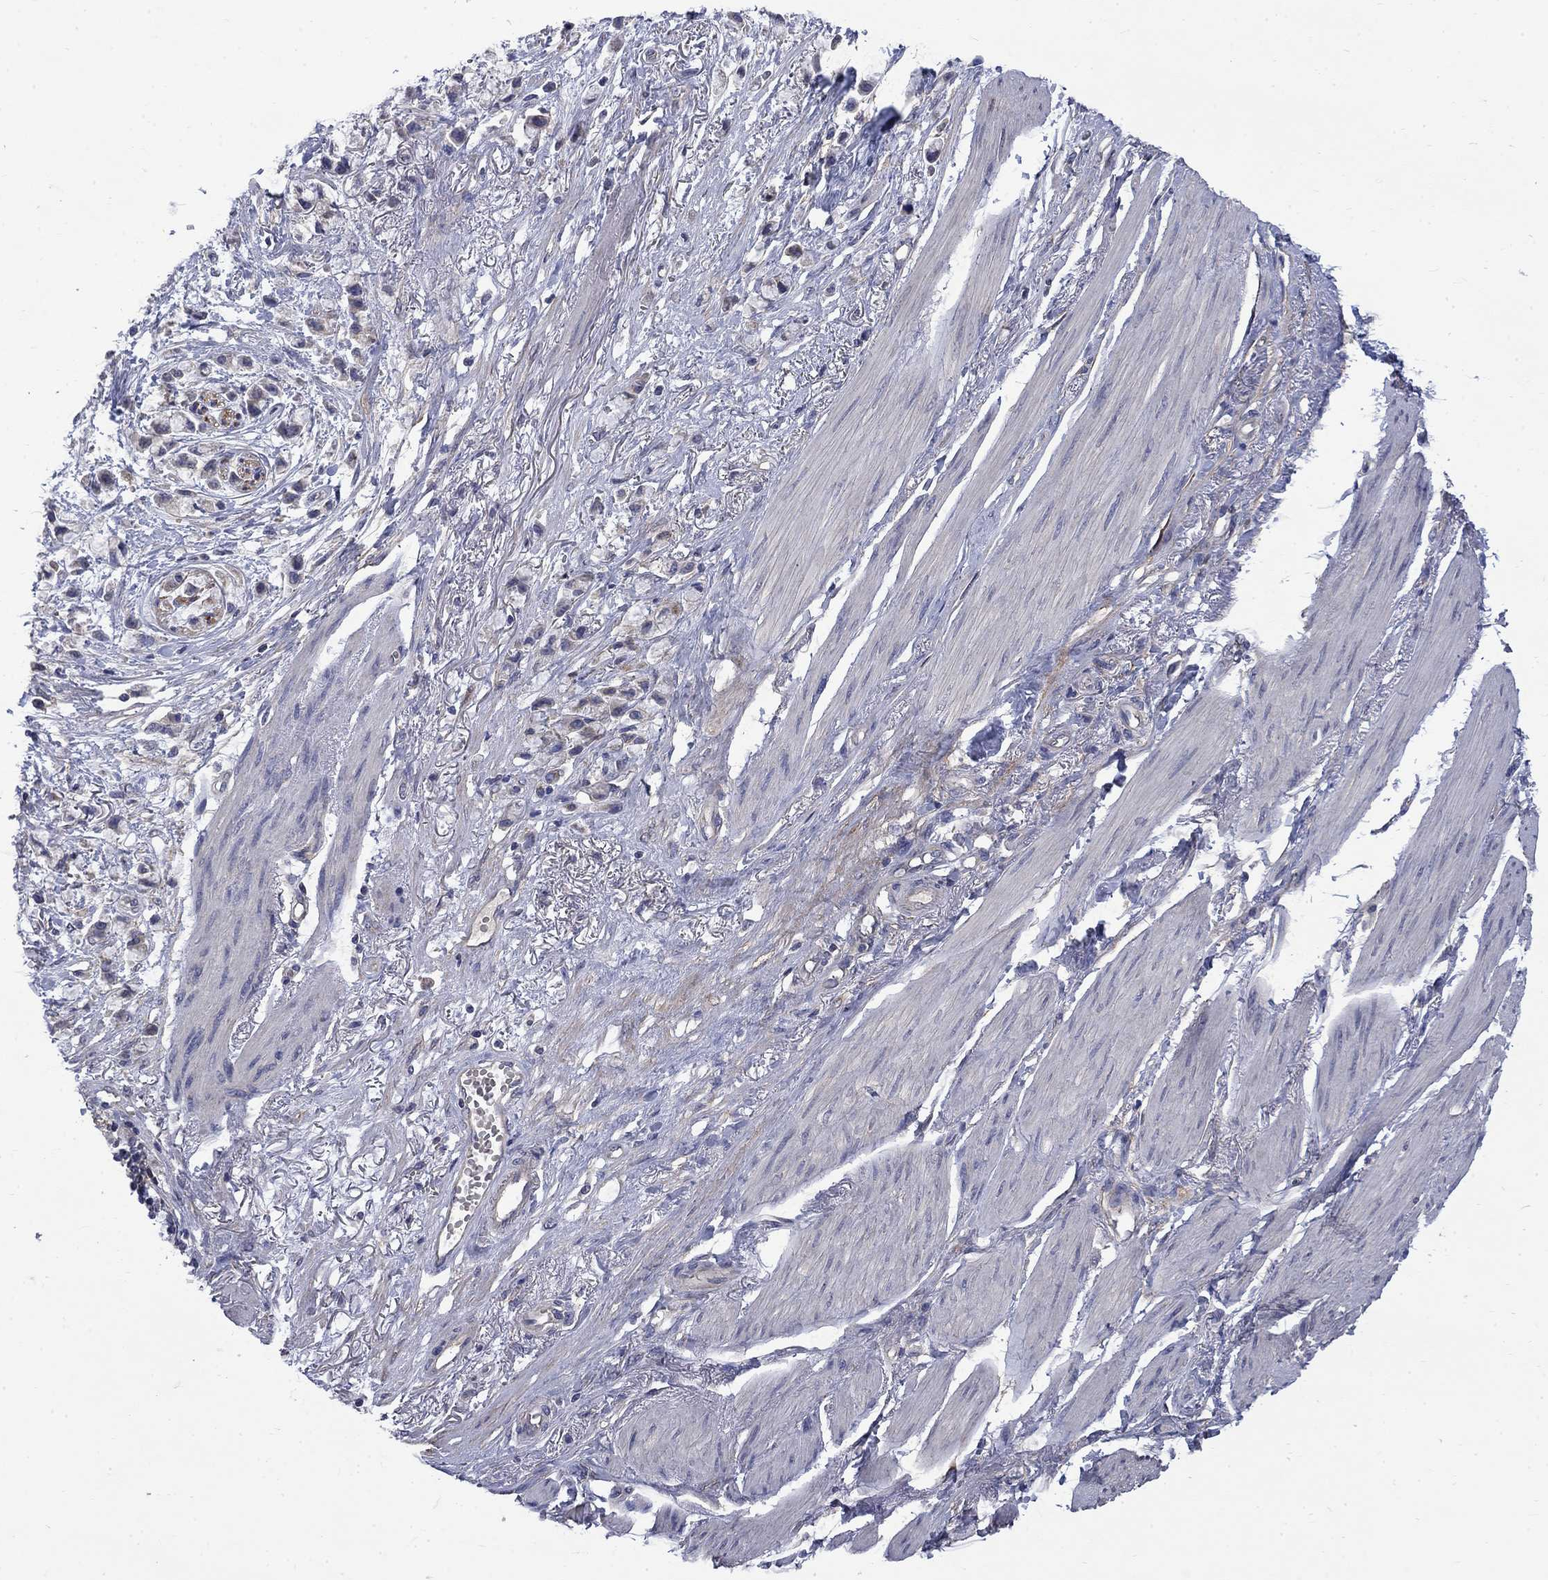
{"staining": {"intensity": "negative", "quantity": "none", "location": "none"}, "tissue": "stomach cancer", "cell_type": "Tumor cells", "image_type": "cancer", "snomed": [{"axis": "morphology", "description": "Adenocarcinoma, NOS"}, {"axis": "topography", "description": "Stomach"}], "caption": "The photomicrograph reveals no staining of tumor cells in stomach adenocarcinoma. (Brightfield microscopy of DAB (3,3'-diaminobenzidine) immunohistochemistry (IHC) at high magnification).", "gene": "HSPA12A", "patient": {"sex": "female", "age": 81}}